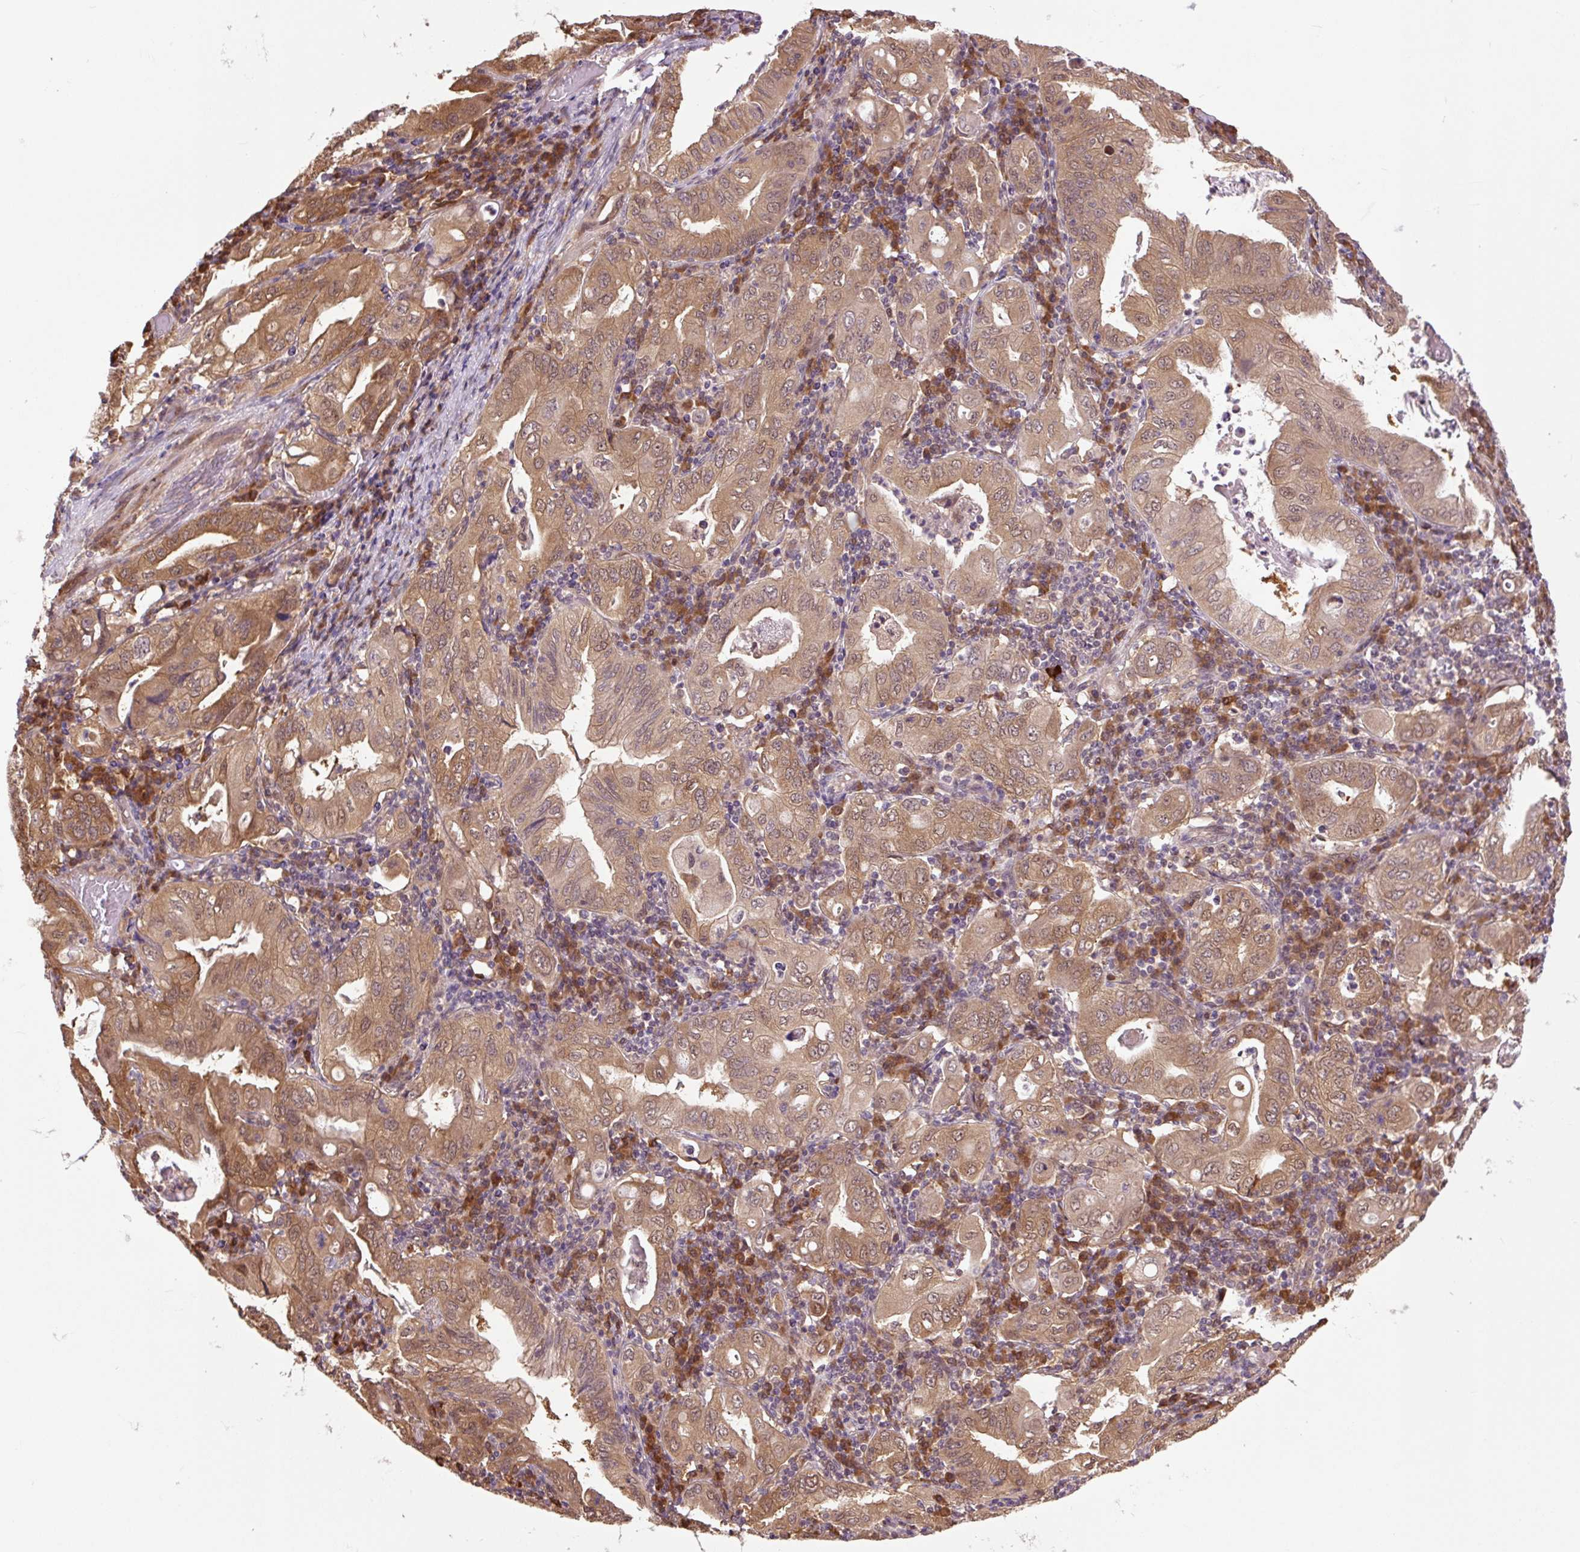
{"staining": {"intensity": "moderate", "quantity": ">75%", "location": "cytoplasmic/membranous"}, "tissue": "stomach cancer", "cell_type": "Tumor cells", "image_type": "cancer", "snomed": [{"axis": "morphology", "description": "Normal tissue, NOS"}, {"axis": "morphology", "description": "Adenocarcinoma, NOS"}, {"axis": "topography", "description": "Esophagus"}, {"axis": "topography", "description": "Stomach, upper"}, {"axis": "topography", "description": "Peripheral nerve tissue"}], "caption": "DAB immunohistochemical staining of stomach cancer (adenocarcinoma) reveals moderate cytoplasmic/membranous protein staining in about >75% of tumor cells. (Brightfield microscopy of DAB IHC at high magnification).", "gene": "TPT1", "patient": {"sex": "male", "age": 62}}